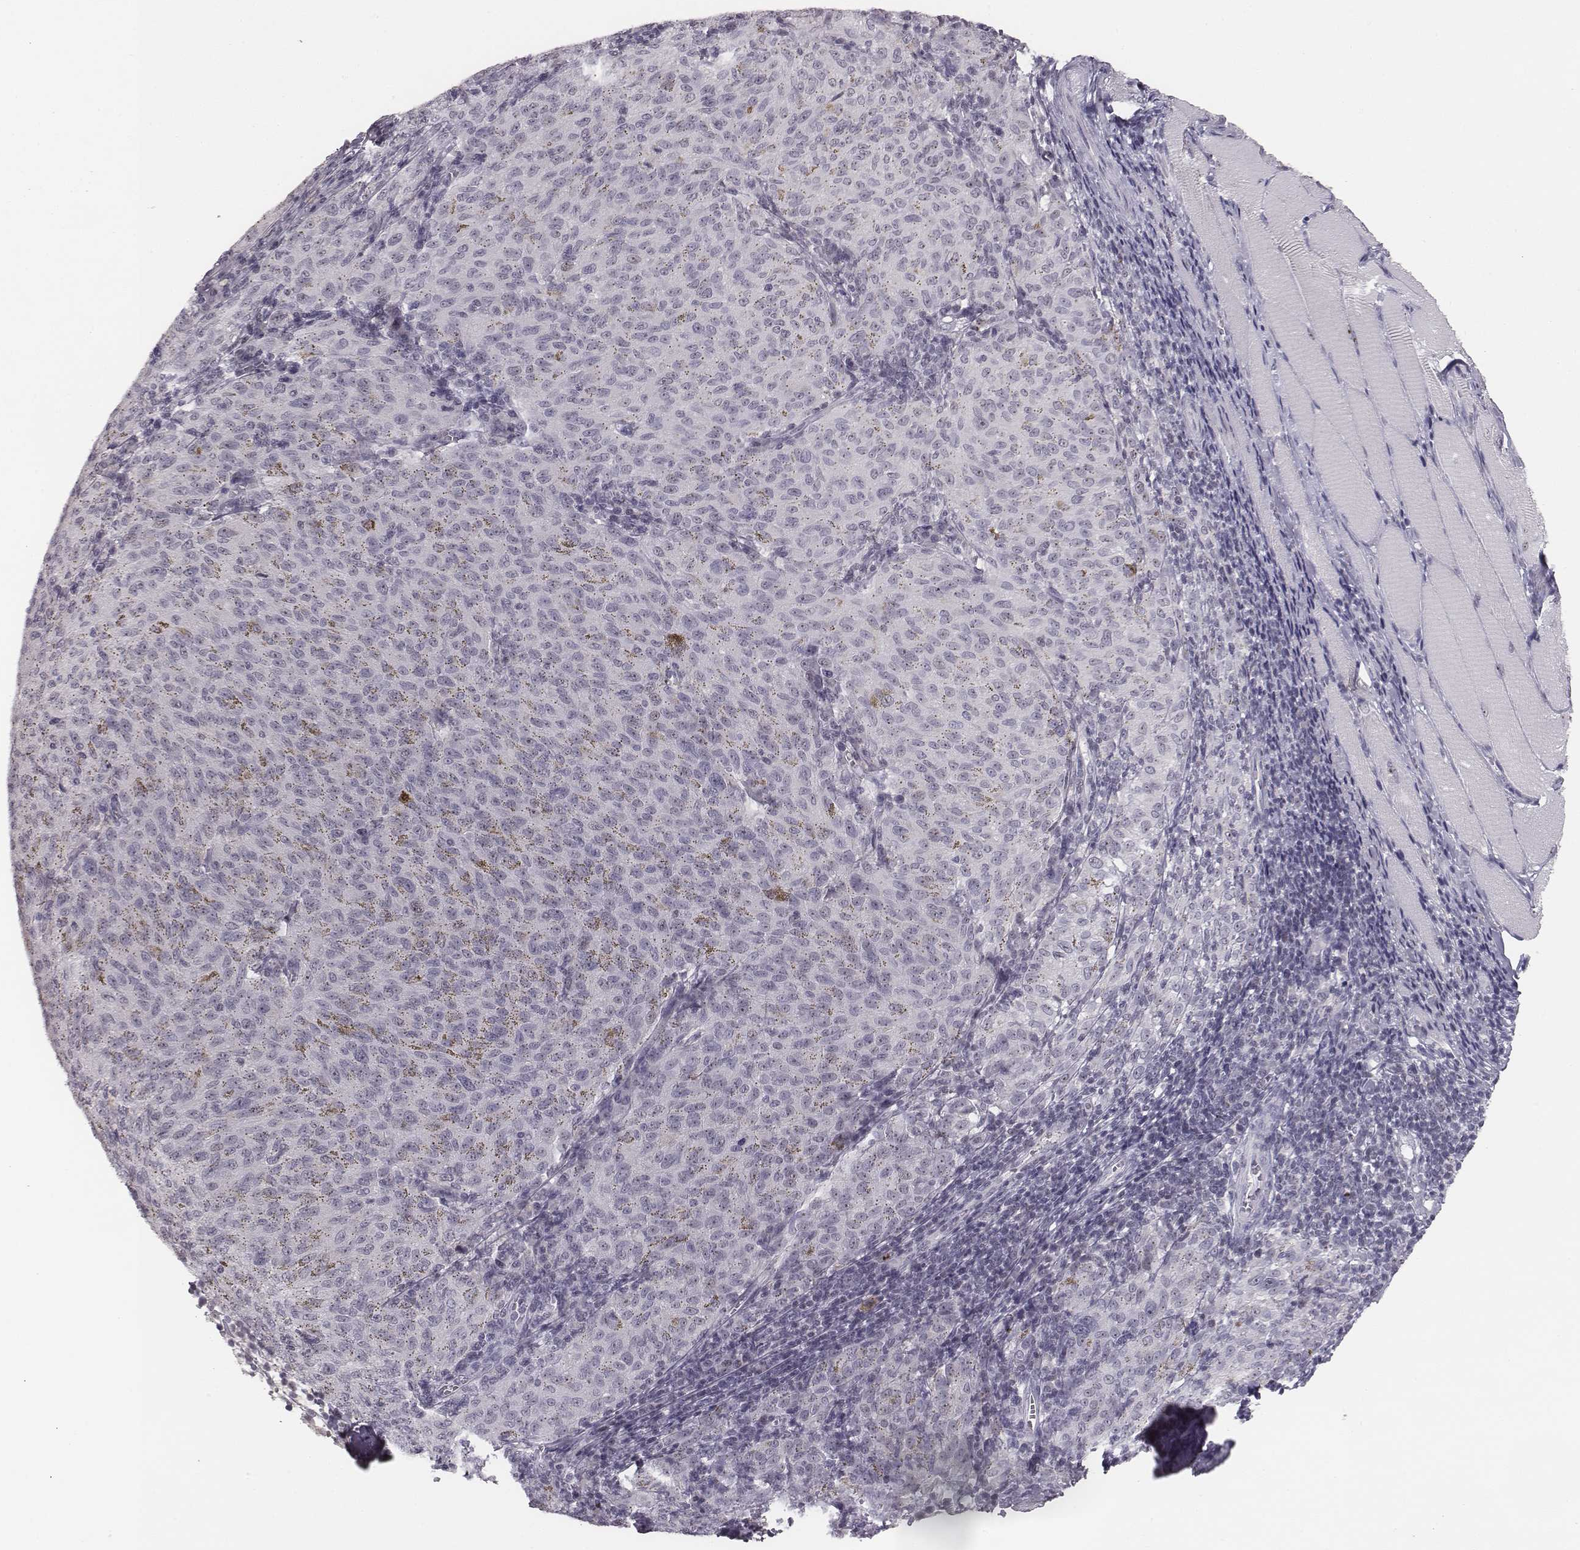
{"staining": {"intensity": "negative", "quantity": "none", "location": "none"}, "tissue": "melanoma", "cell_type": "Tumor cells", "image_type": "cancer", "snomed": [{"axis": "morphology", "description": "Malignant melanoma, NOS"}, {"axis": "topography", "description": "Skin"}], "caption": "Tumor cells show no significant protein expression in malignant melanoma.", "gene": "NIFK", "patient": {"sex": "female", "age": 72}}